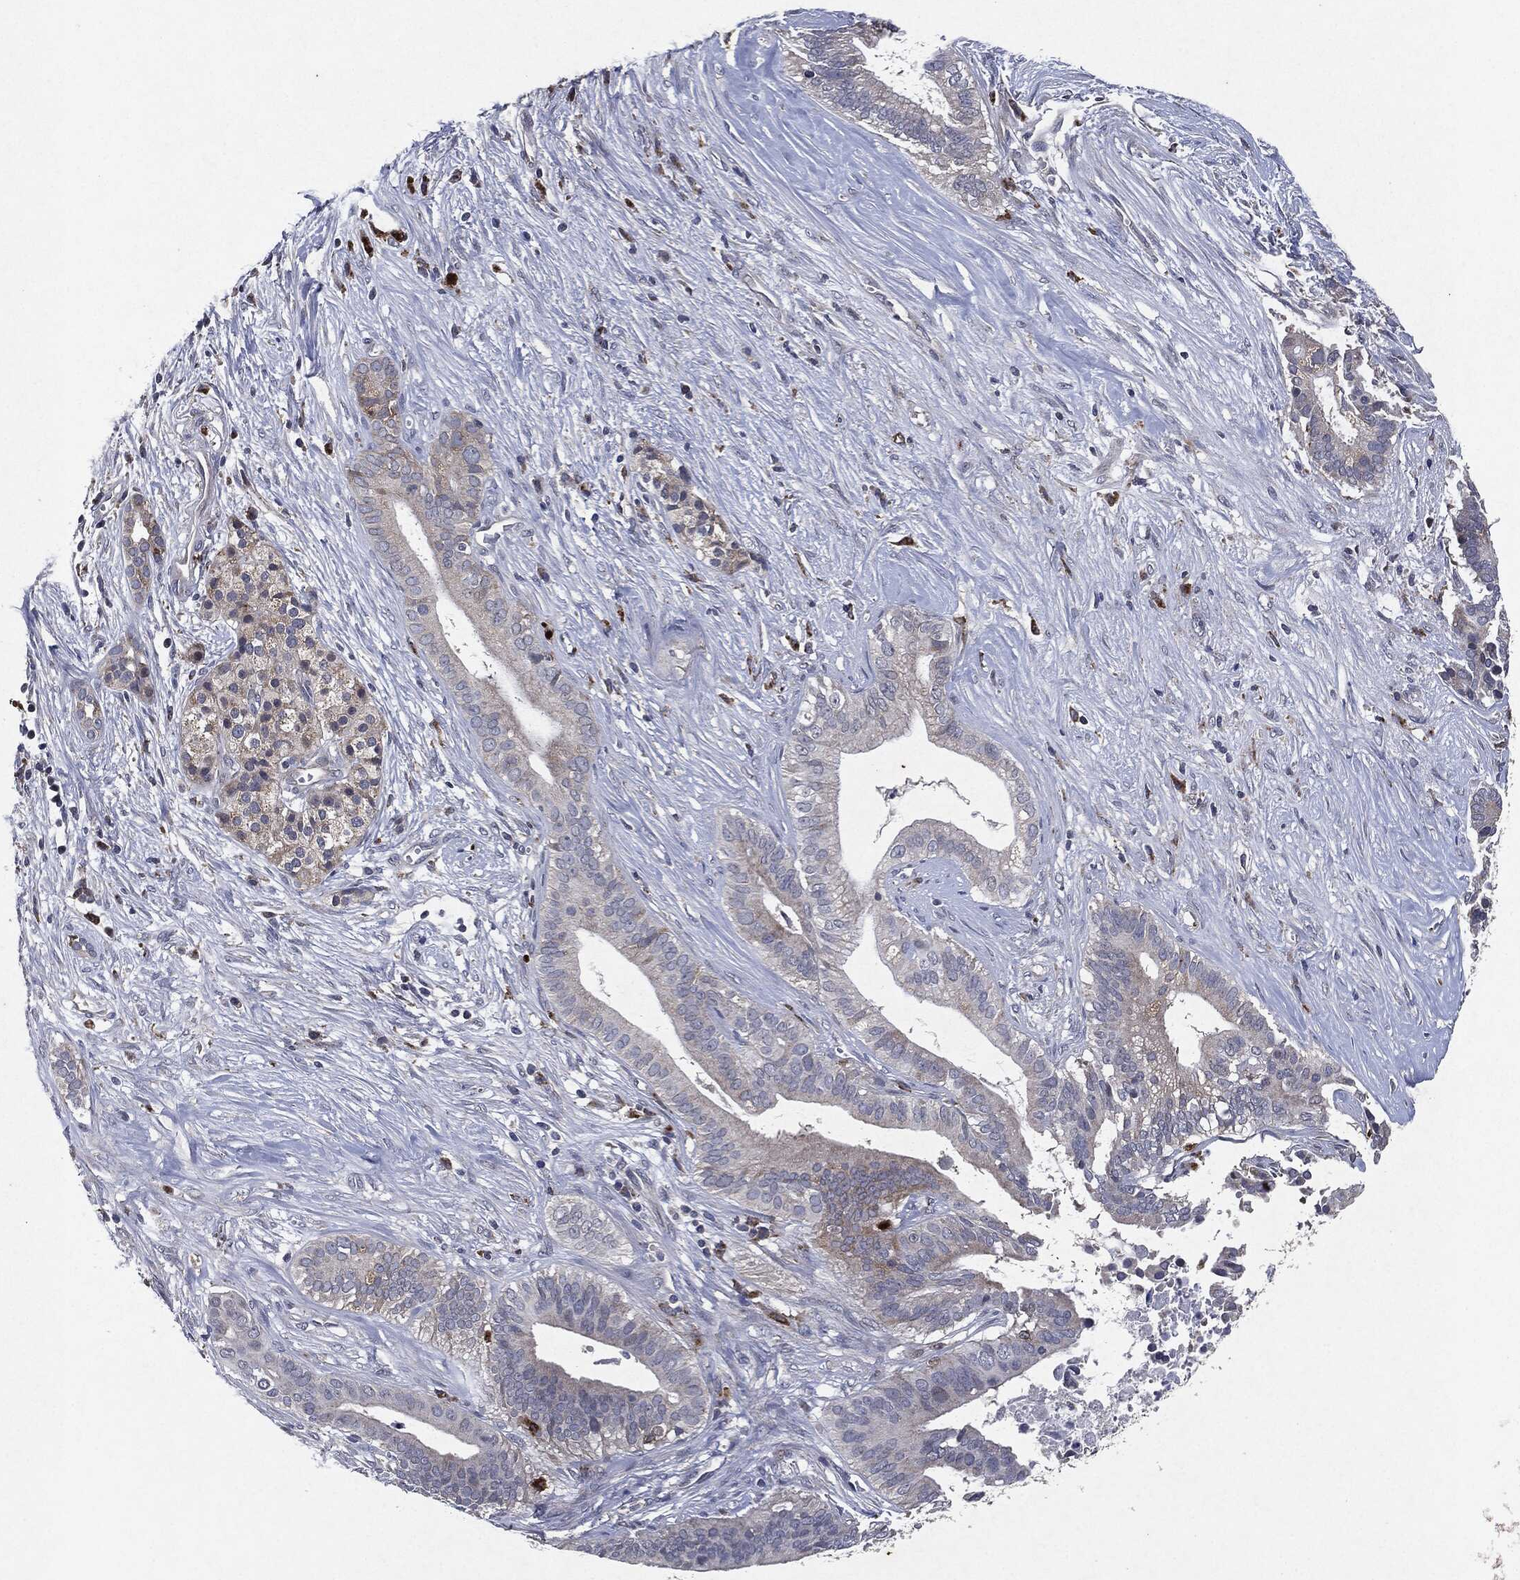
{"staining": {"intensity": "weak", "quantity": "25%-75%", "location": "cytoplasmic/membranous"}, "tissue": "pancreatic cancer", "cell_type": "Tumor cells", "image_type": "cancer", "snomed": [{"axis": "morphology", "description": "Adenocarcinoma, NOS"}, {"axis": "topography", "description": "Pancreas"}], "caption": "Approximately 25%-75% of tumor cells in human pancreatic cancer (adenocarcinoma) exhibit weak cytoplasmic/membranous protein expression as visualized by brown immunohistochemical staining.", "gene": "SLC31A2", "patient": {"sex": "male", "age": 61}}